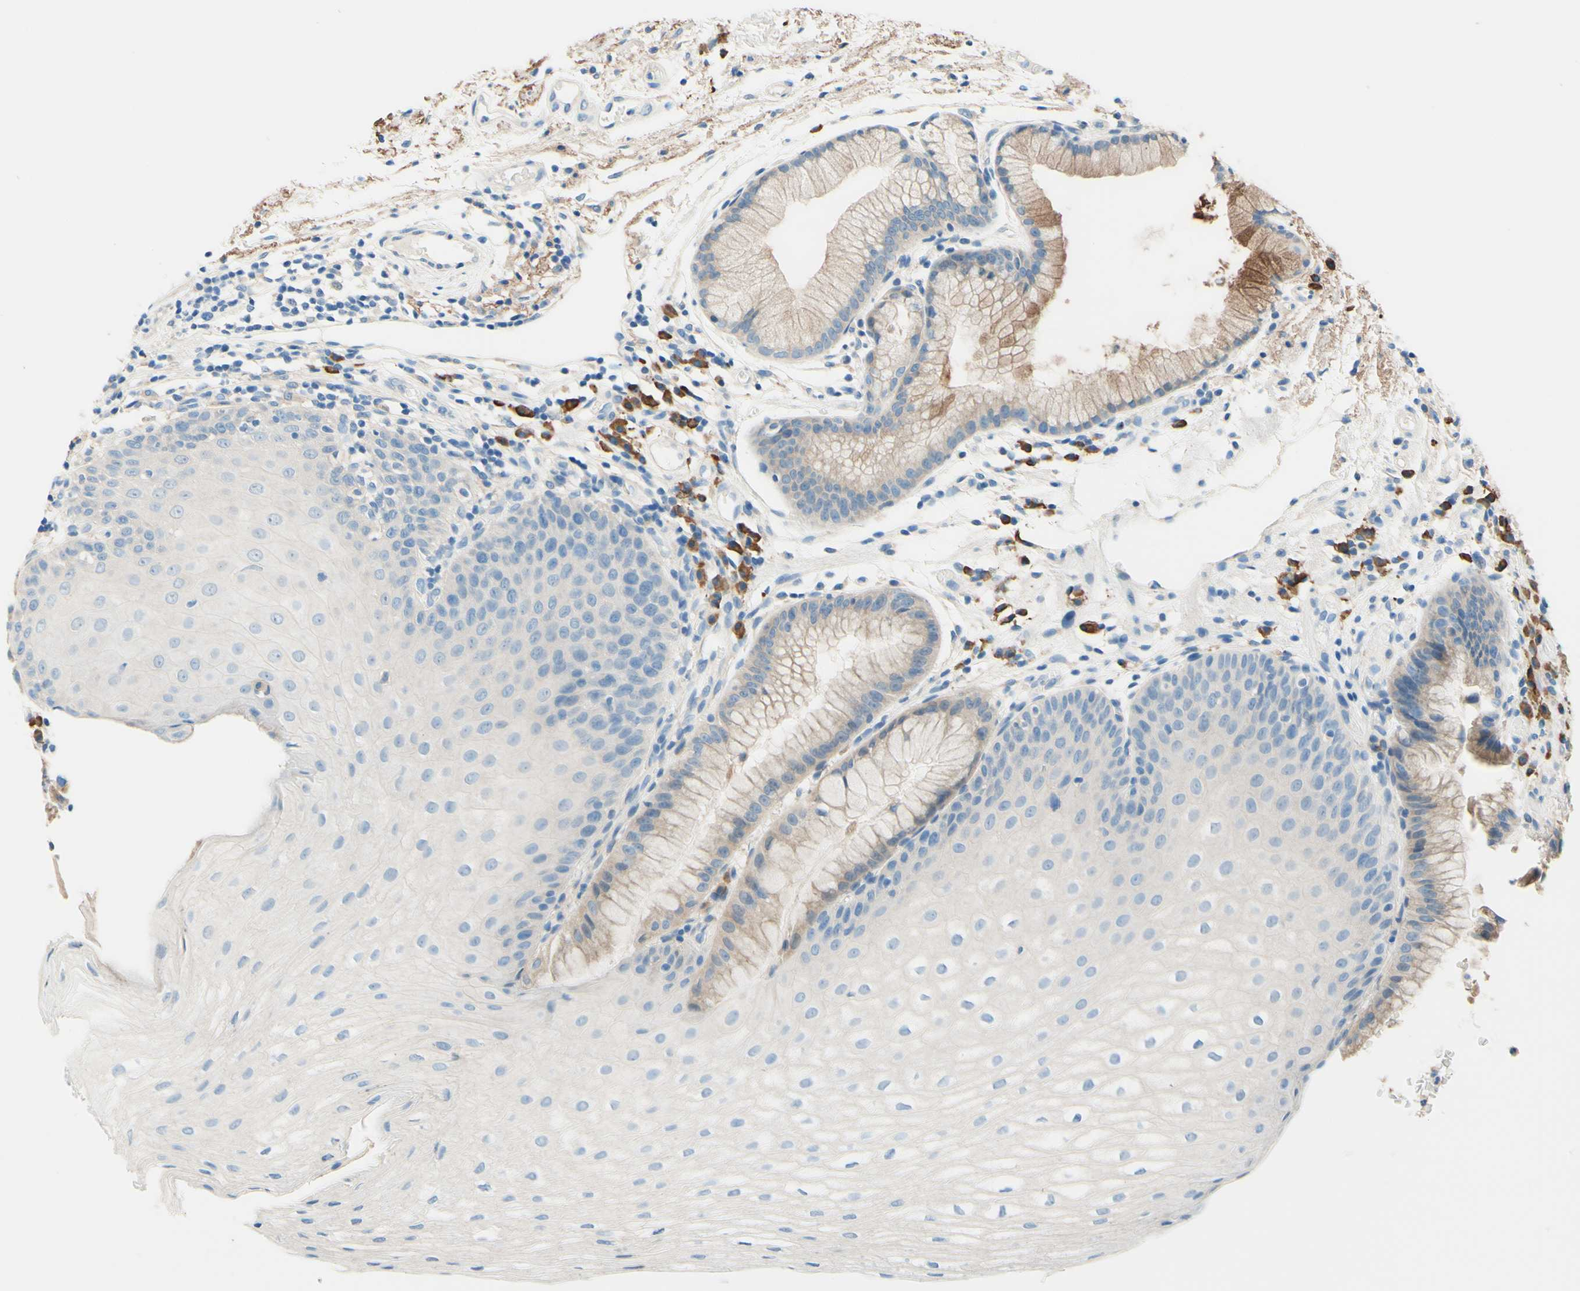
{"staining": {"intensity": "weak", "quantity": "25%-75%", "location": "cytoplasmic/membranous"}, "tissue": "stomach", "cell_type": "Glandular cells", "image_type": "normal", "snomed": [{"axis": "morphology", "description": "Normal tissue, NOS"}, {"axis": "topography", "description": "Stomach, upper"}], "caption": "High-power microscopy captured an immunohistochemistry (IHC) photomicrograph of normal stomach, revealing weak cytoplasmic/membranous staining in approximately 25%-75% of glandular cells. (DAB IHC with brightfield microscopy, high magnification).", "gene": "PASD1", "patient": {"sex": "male", "age": 72}}